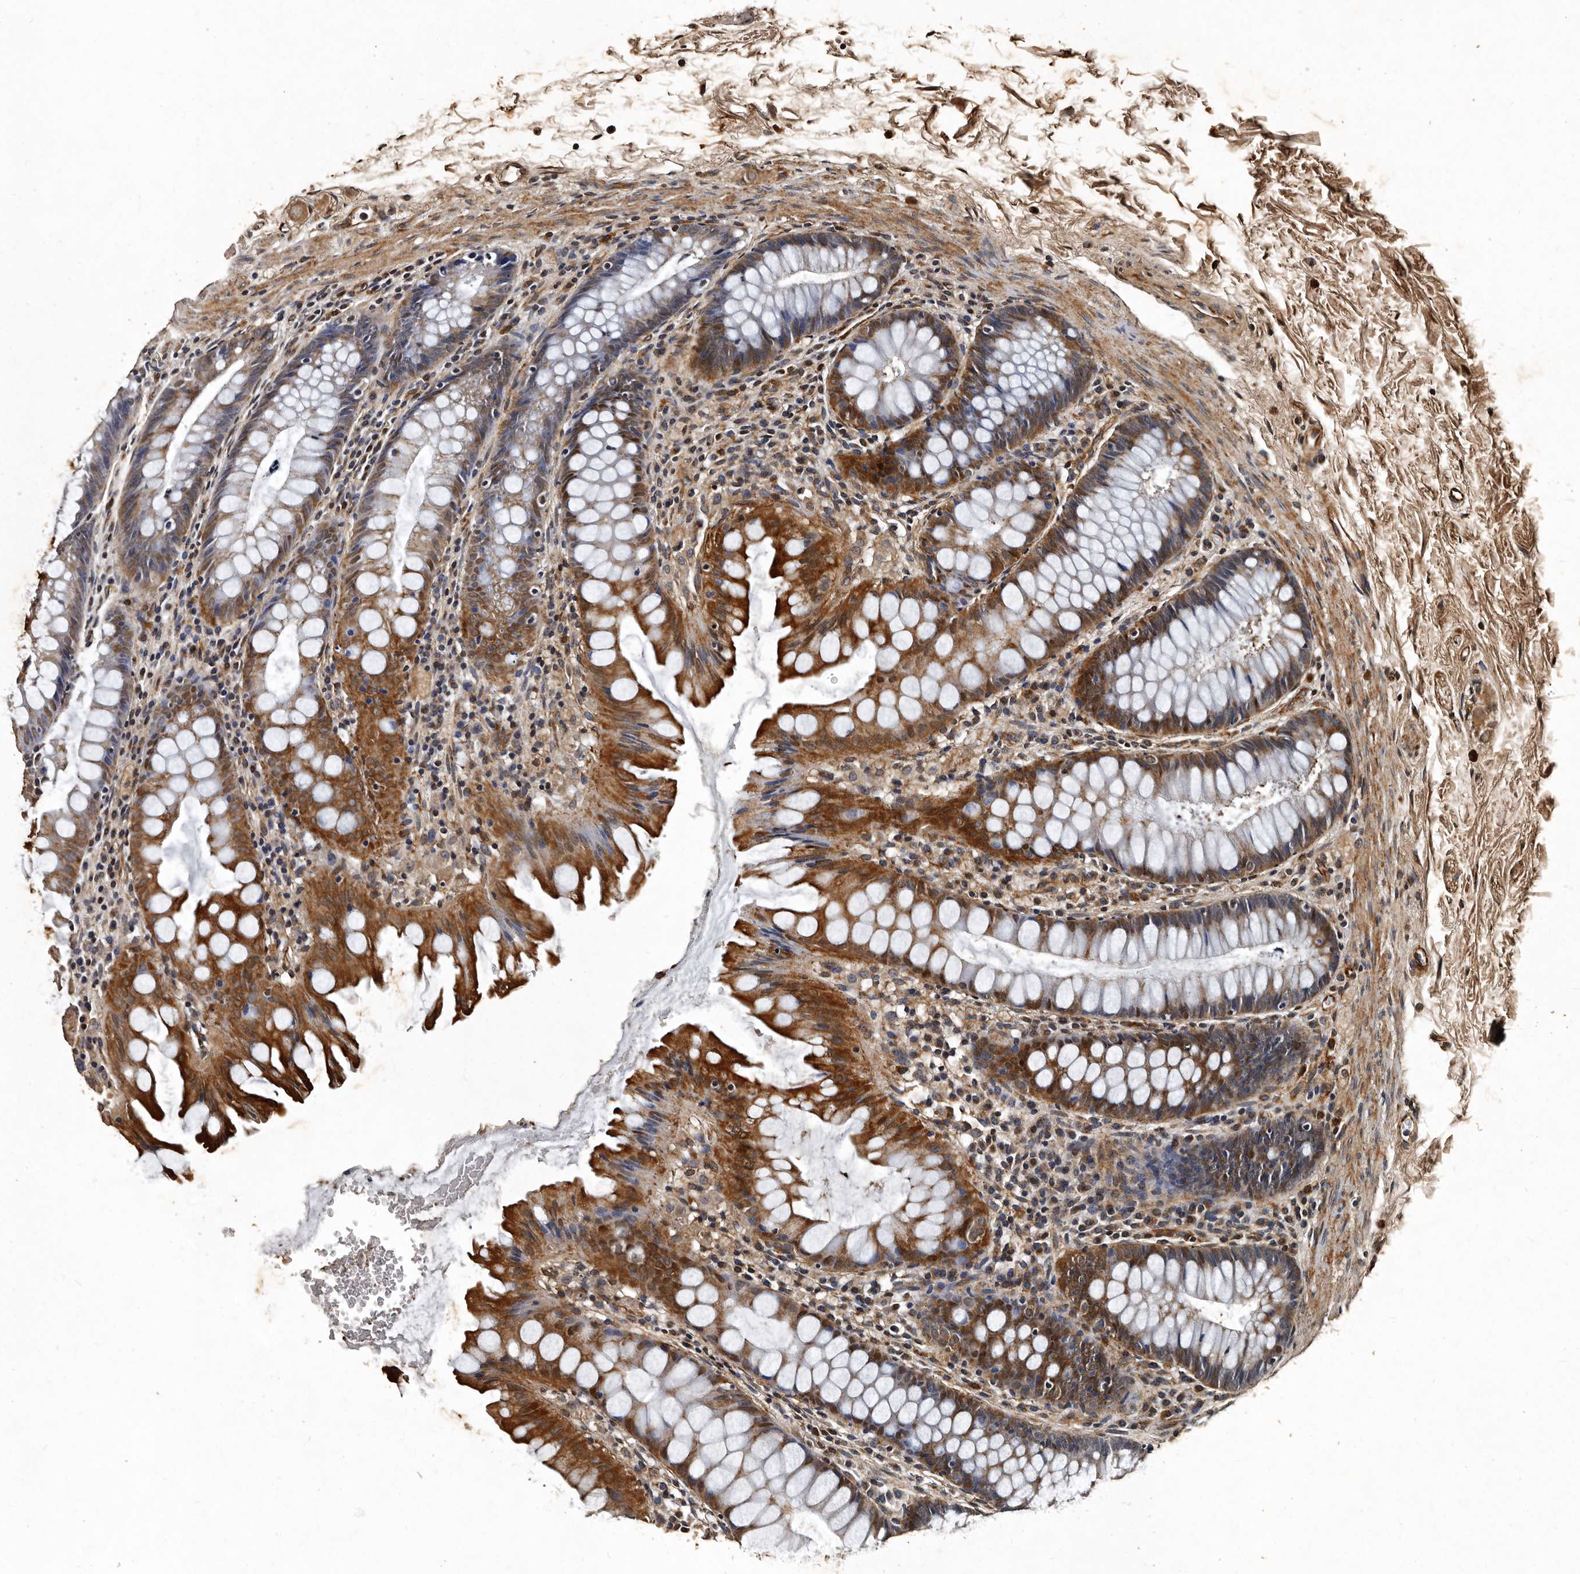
{"staining": {"intensity": "moderate", "quantity": ">75%", "location": "cytoplasmic/membranous,nuclear"}, "tissue": "colon", "cell_type": "Endothelial cells", "image_type": "normal", "snomed": [{"axis": "morphology", "description": "Normal tissue, NOS"}, {"axis": "topography", "description": "Colon"}], "caption": "Moderate cytoplasmic/membranous,nuclear expression is present in about >75% of endothelial cells in normal colon. (IHC, brightfield microscopy, high magnification).", "gene": "CPNE3", "patient": {"sex": "female", "age": 62}}